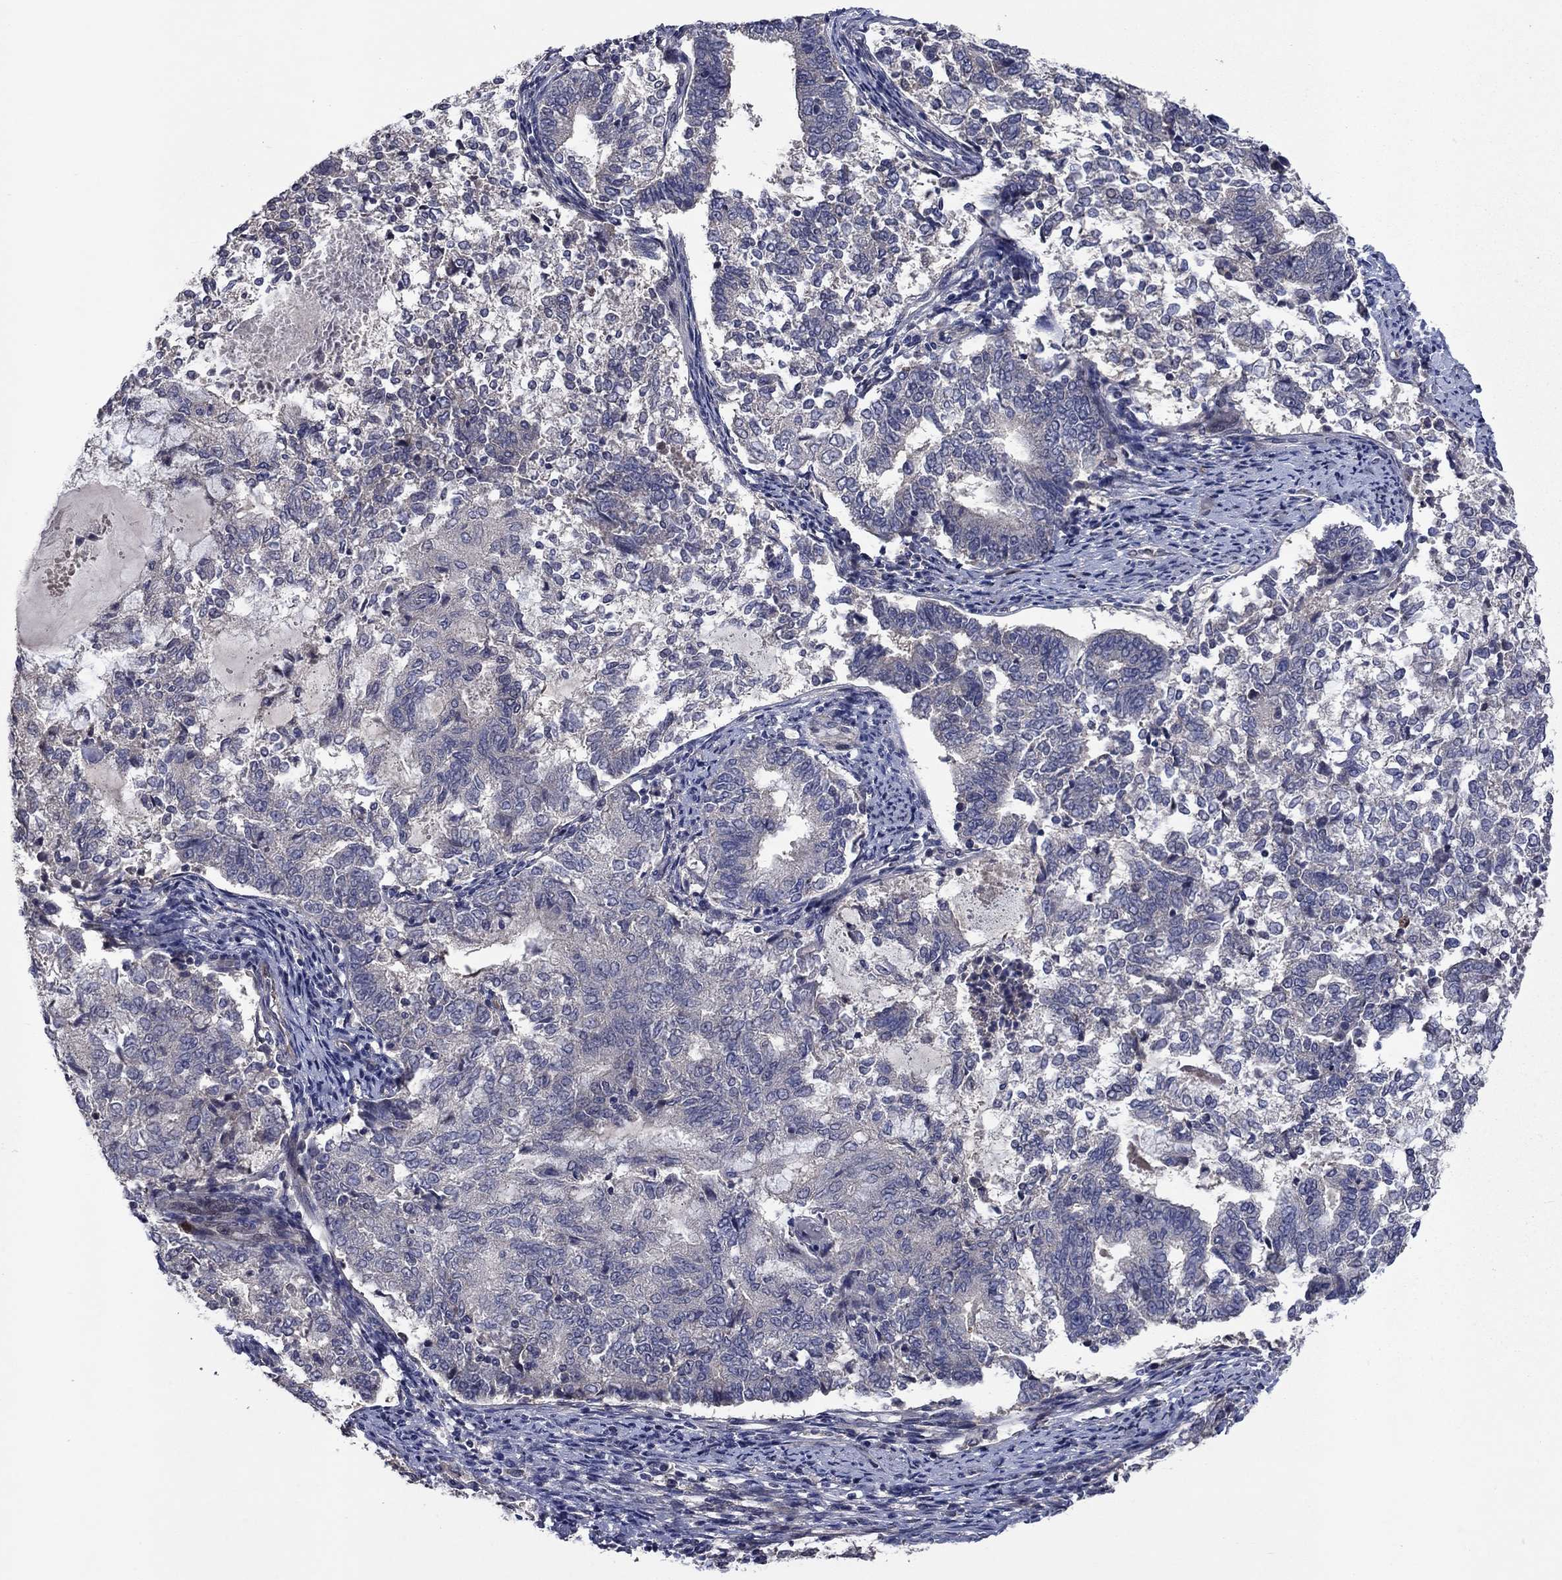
{"staining": {"intensity": "negative", "quantity": "none", "location": "none"}, "tissue": "endometrial cancer", "cell_type": "Tumor cells", "image_type": "cancer", "snomed": [{"axis": "morphology", "description": "Adenocarcinoma, NOS"}, {"axis": "topography", "description": "Endometrium"}], "caption": "The image demonstrates no significant expression in tumor cells of adenocarcinoma (endometrial).", "gene": "MSRB1", "patient": {"sex": "female", "age": 65}}